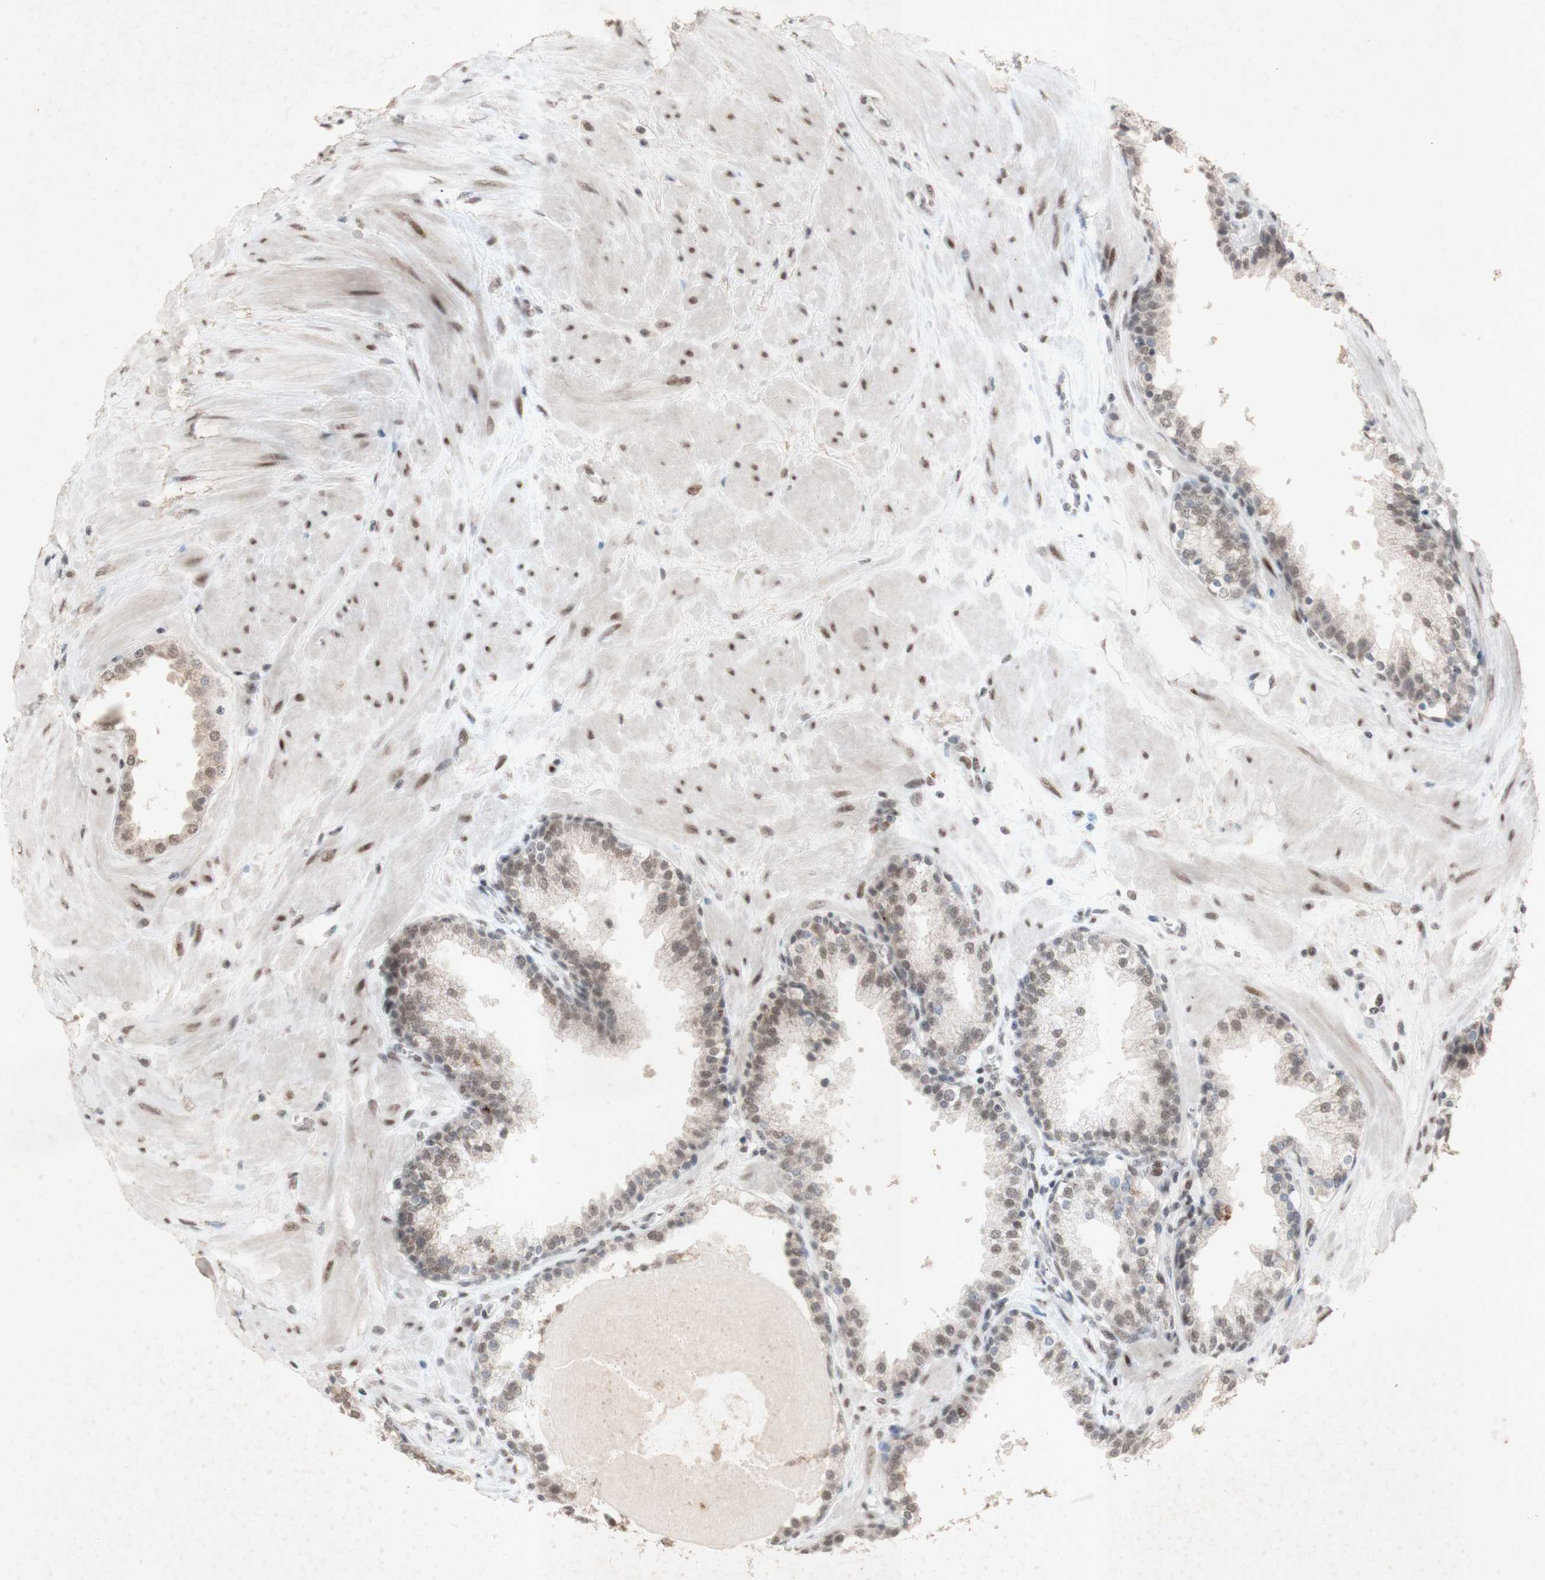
{"staining": {"intensity": "weak", "quantity": ">75%", "location": "cytoplasmic/membranous,nuclear"}, "tissue": "prostate", "cell_type": "Glandular cells", "image_type": "normal", "snomed": [{"axis": "morphology", "description": "Normal tissue, NOS"}, {"axis": "topography", "description": "Prostate"}], "caption": "An immunohistochemistry micrograph of normal tissue is shown. Protein staining in brown shows weak cytoplasmic/membranous,nuclear positivity in prostate within glandular cells.", "gene": "CENPB", "patient": {"sex": "male", "age": 51}}